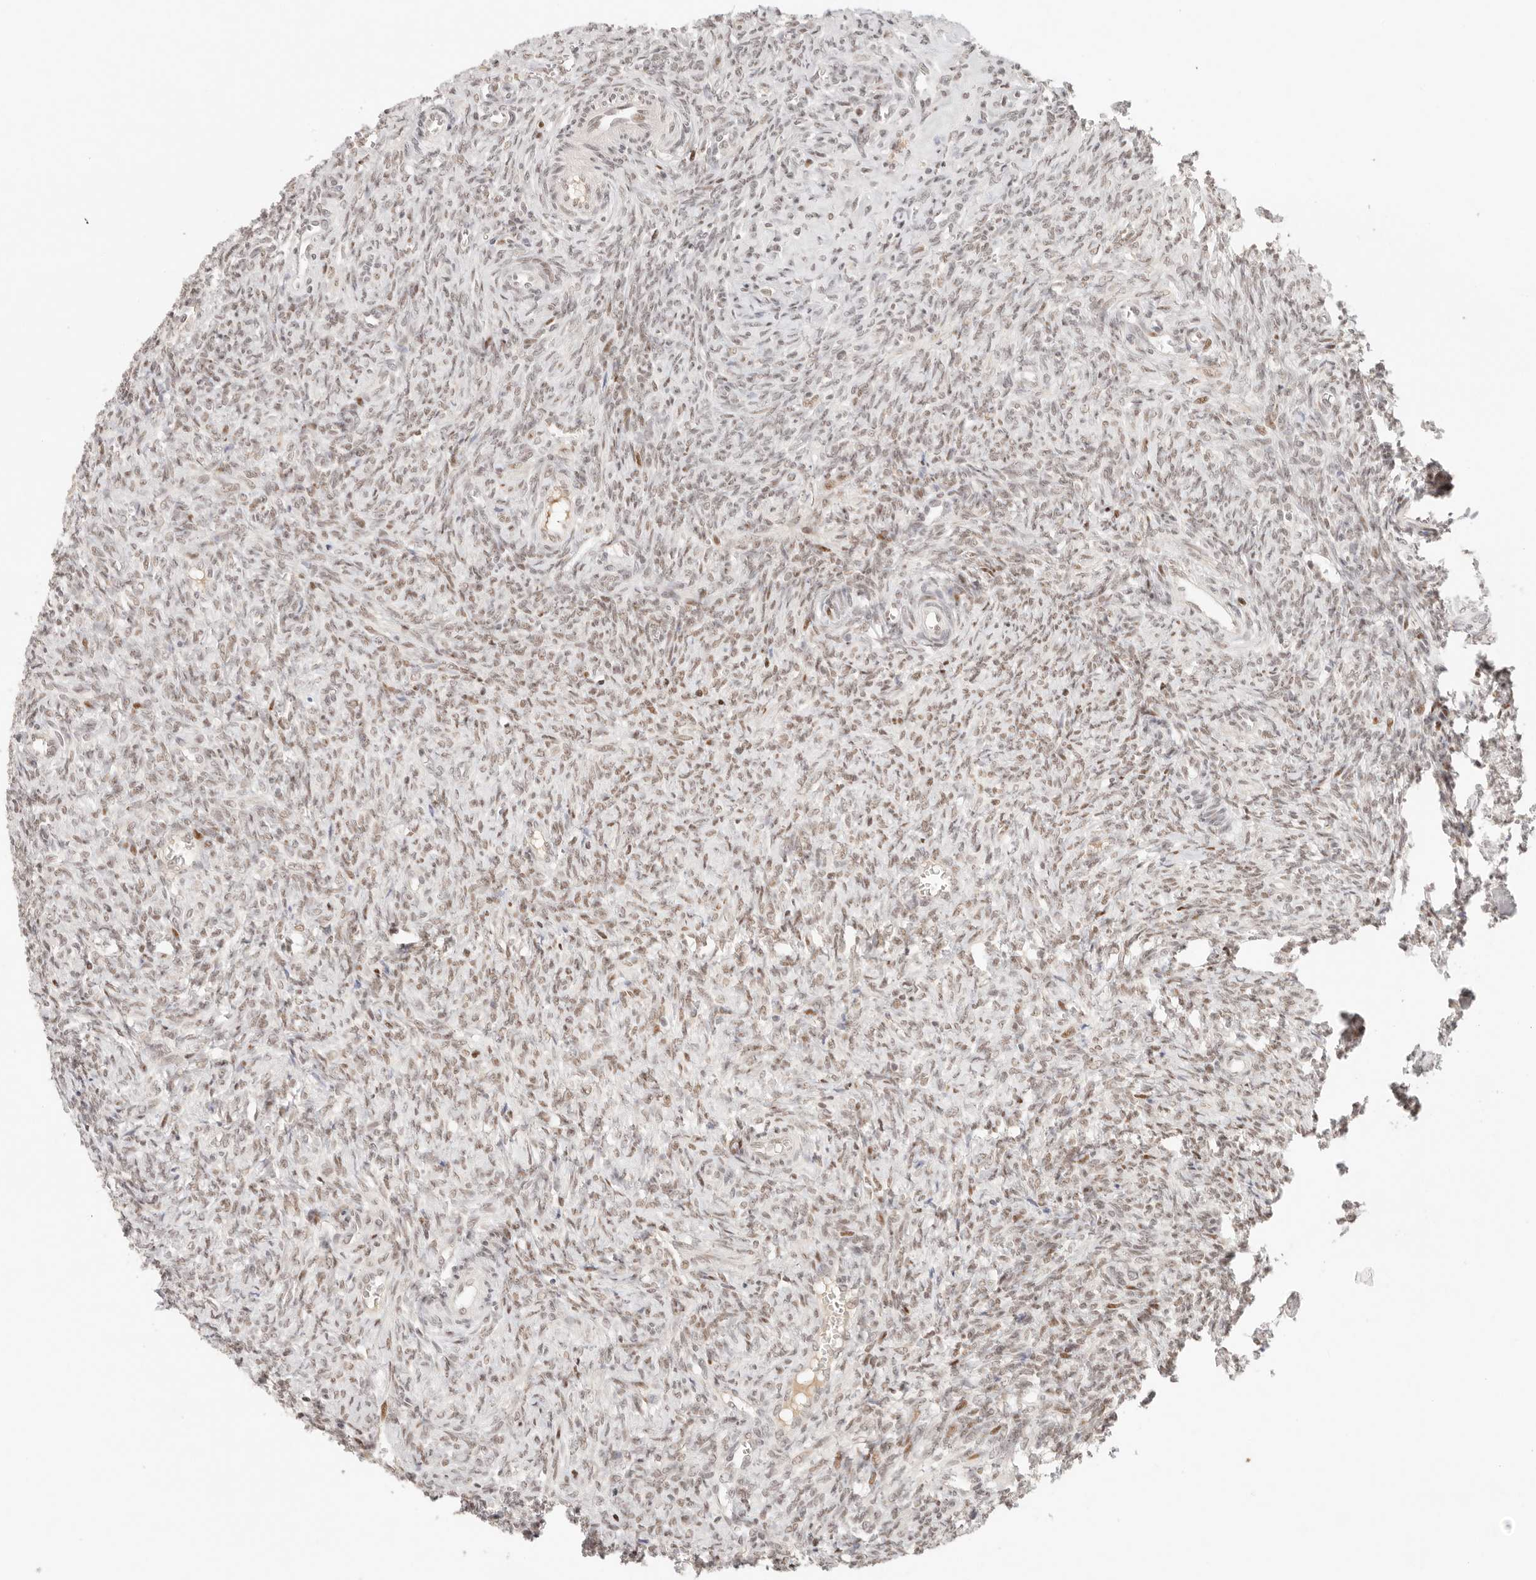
{"staining": {"intensity": "moderate", "quantity": "25%-75%", "location": "nuclear"}, "tissue": "ovary", "cell_type": "Ovarian stroma cells", "image_type": "normal", "snomed": [{"axis": "morphology", "description": "Normal tissue, NOS"}, {"axis": "topography", "description": "Ovary"}], "caption": "Brown immunohistochemical staining in benign human ovary demonstrates moderate nuclear positivity in approximately 25%-75% of ovarian stroma cells.", "gene": "HOXC5", "patient": {"sex": "female", "age": 41}}